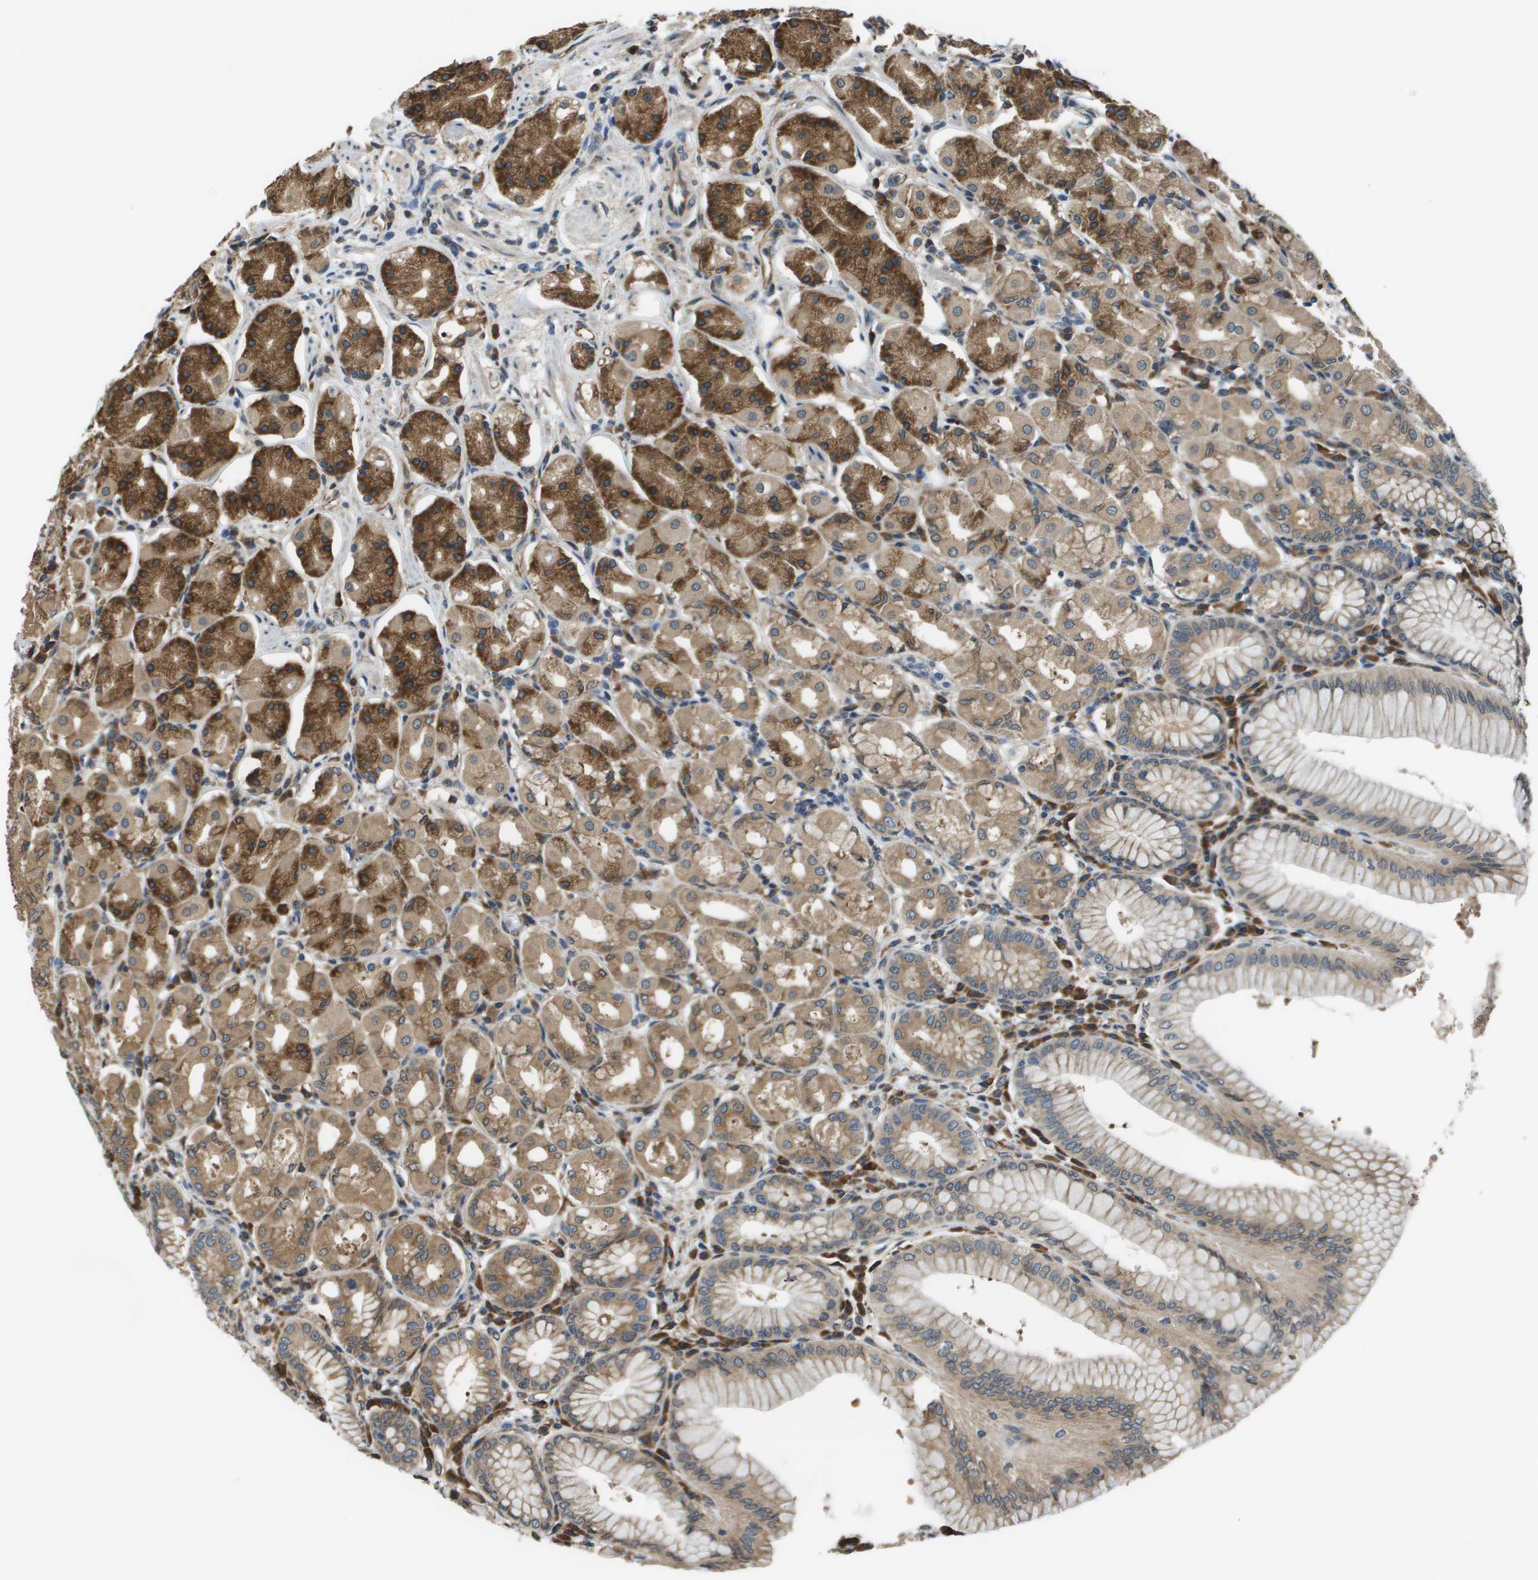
{"staining": {"intensity": "moderate", "quantity": ">75%", "location": "cytoplasmic/membranous"}, "tissue": "stomach", "cell_type": "Glandular cells", "image_type": "normal", "snomed": [{"axis": "morphology", "description": "Normal tissue, NOS"}, {"axis": "topography", "description": "Stomach"}, {"axis": "topography", "description": "Stomach, lower"}], "caption": "The immunohistochemical stain labels moderate cytoplasmic/membranous expression in glandular cells of benign stomach. (DAB = brown stain, brightfield microscopy at high magnification).", "gene": "SEC62", "patient": {"sex": "female", "age": 56}}